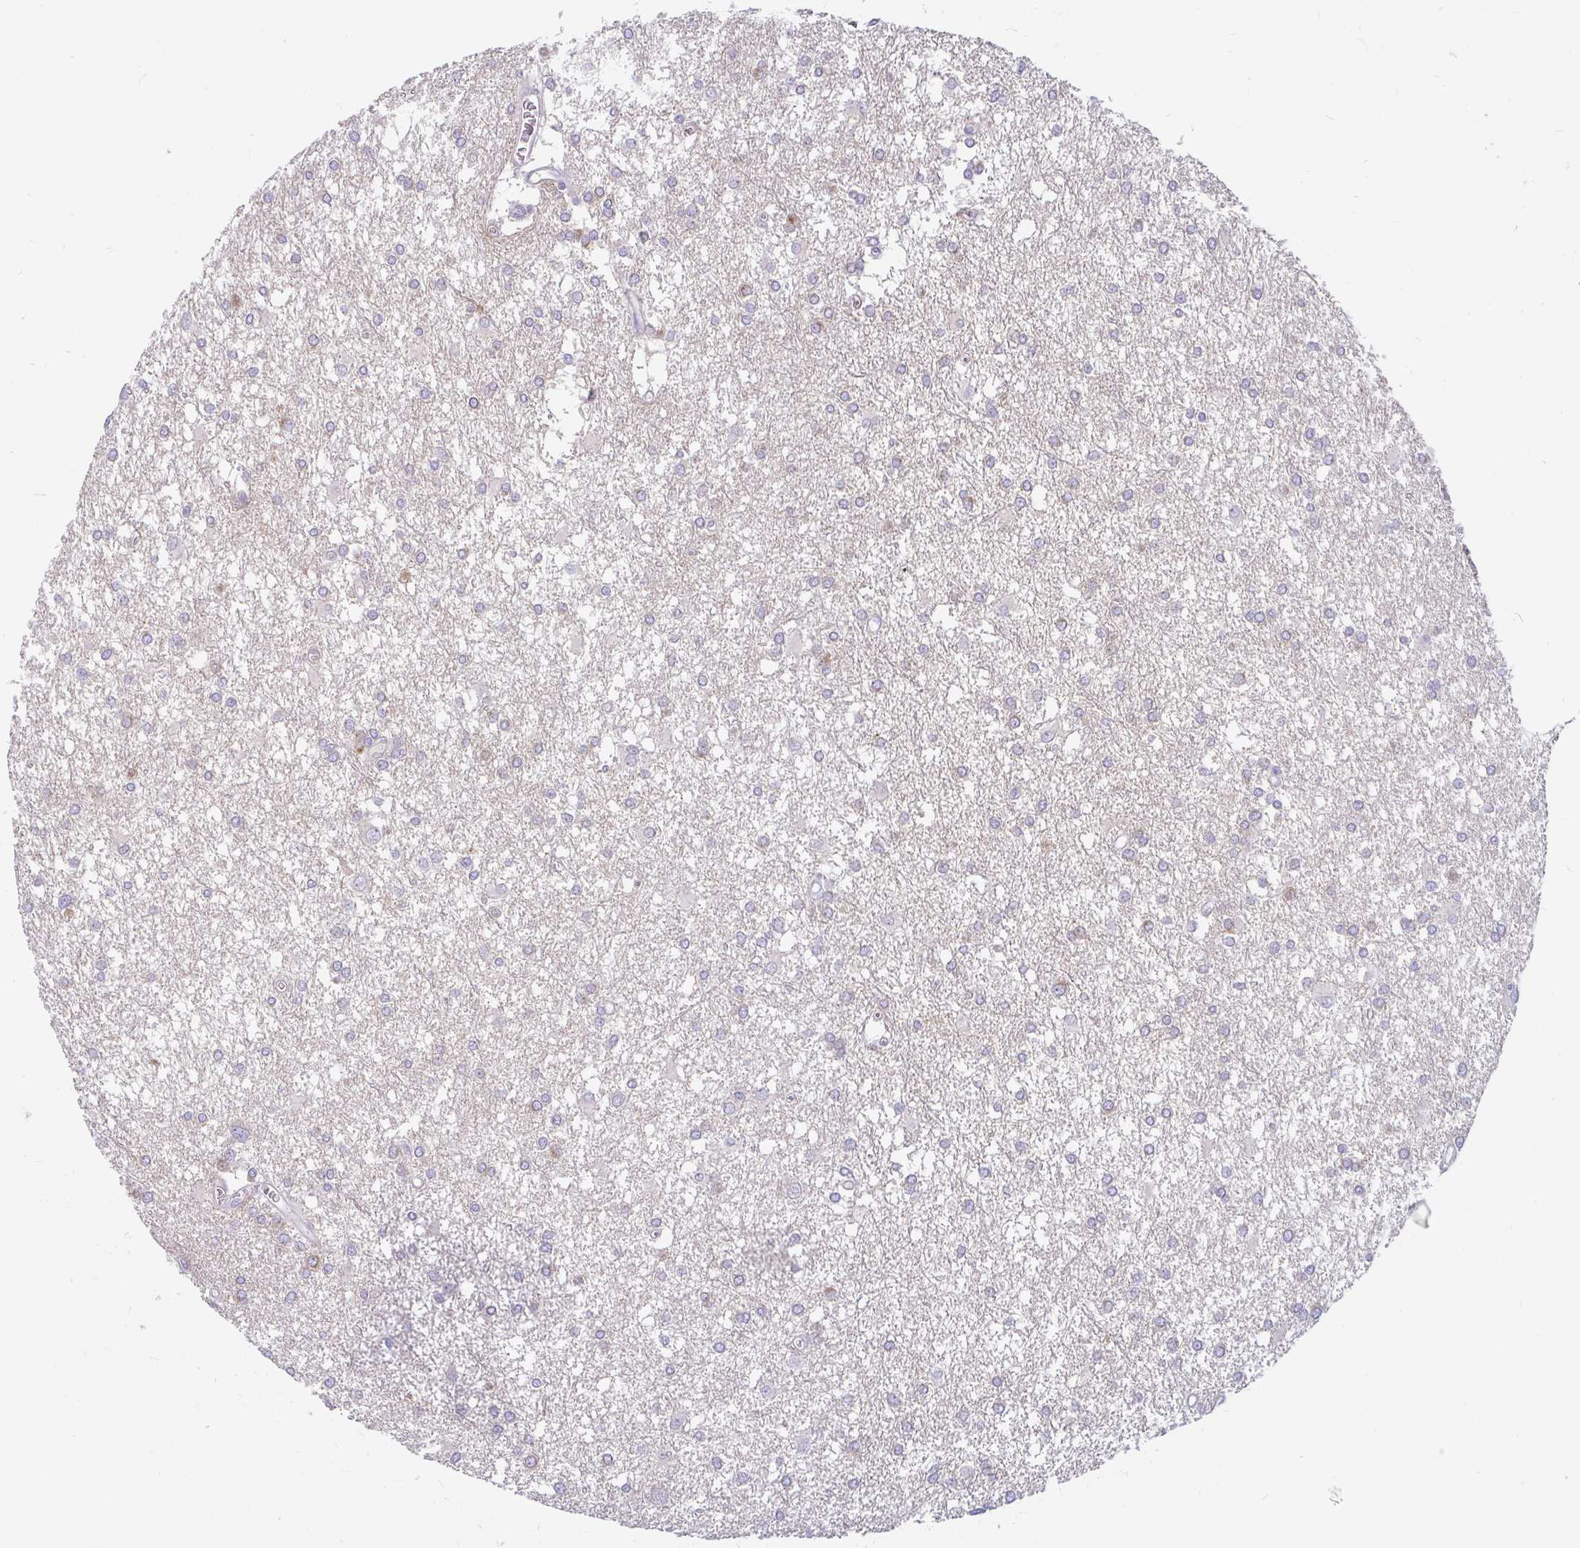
{"staining": {"intensity": "weak", "quantity": "<25%", "location": "cytoplasmic/membranous"}, "tissue": "glioma", "cell_type": "Tumor cells", "image_type": "cancer", "snomed": [{"axis": "morphology", "description": "Glioma, malignant, High grade"}, {"axis": "topography", "description": "Brain"}], "caption": "Immunohistochemistry photomicrograph of human malignant high-grade glioma stained for a protein (brown), which exhibits no positivity in tumor cells.", "gene": "LRRC26", "patient": {"sex": "male", "age": 48}}